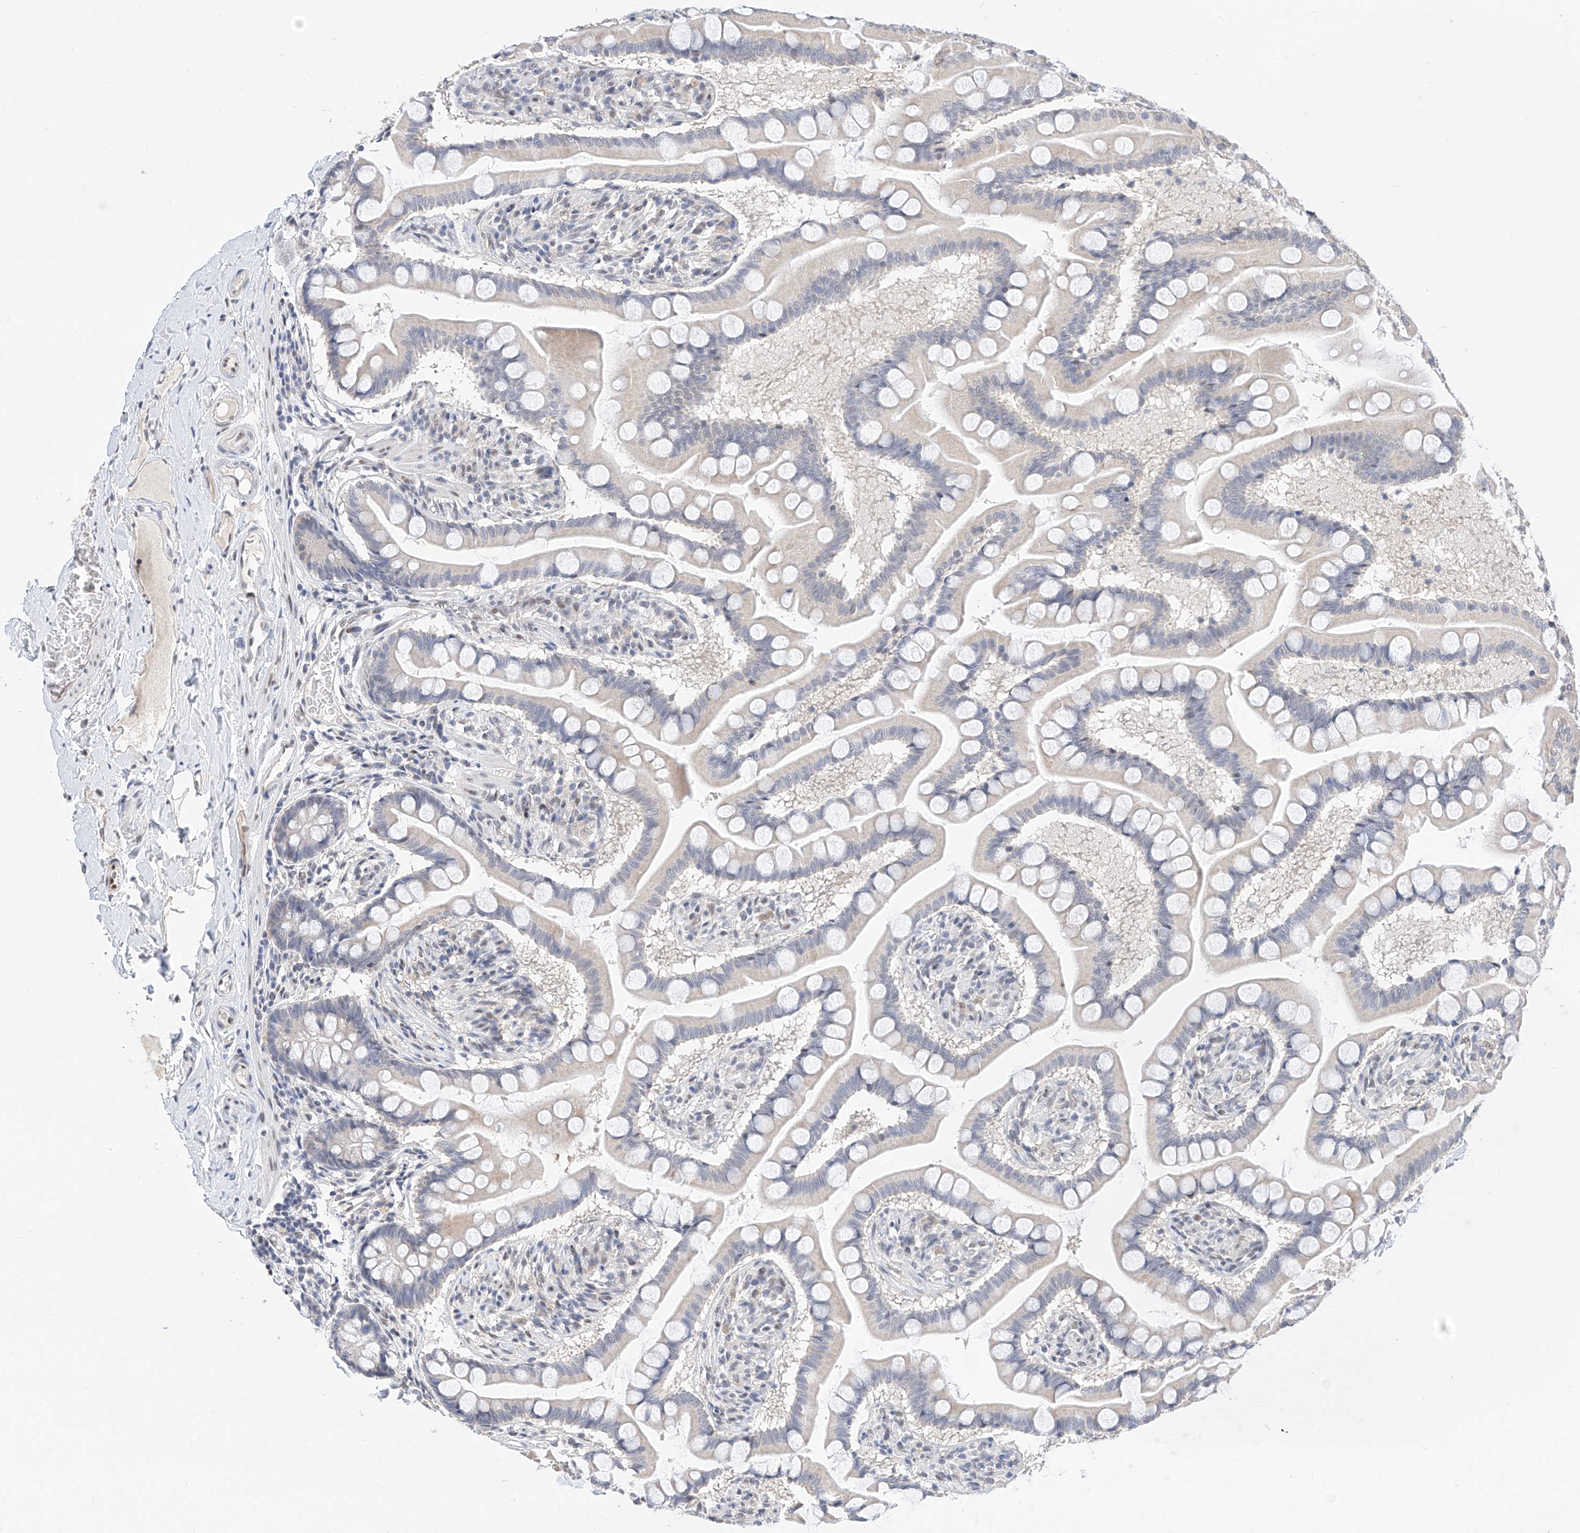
{"staining": {"intensity": "negative", "quantity": "none", "location": "none"}, "tissue": "small intestine", "cell_type": "Glandular cells", "image_type": "normal", "snomed": [{"axis": "morphology", "description": "Normal tissue, NOS"}, {"axis": "topography", "description": "Small intestine"}], "caption": "Immunohistochemistry histopathology image of unremarkable small intestine stained for a protein (brown), which shows no expression in glandular cells.", "gene": "KCNJ1", "patient": {"sex": "male", "age": 41}}